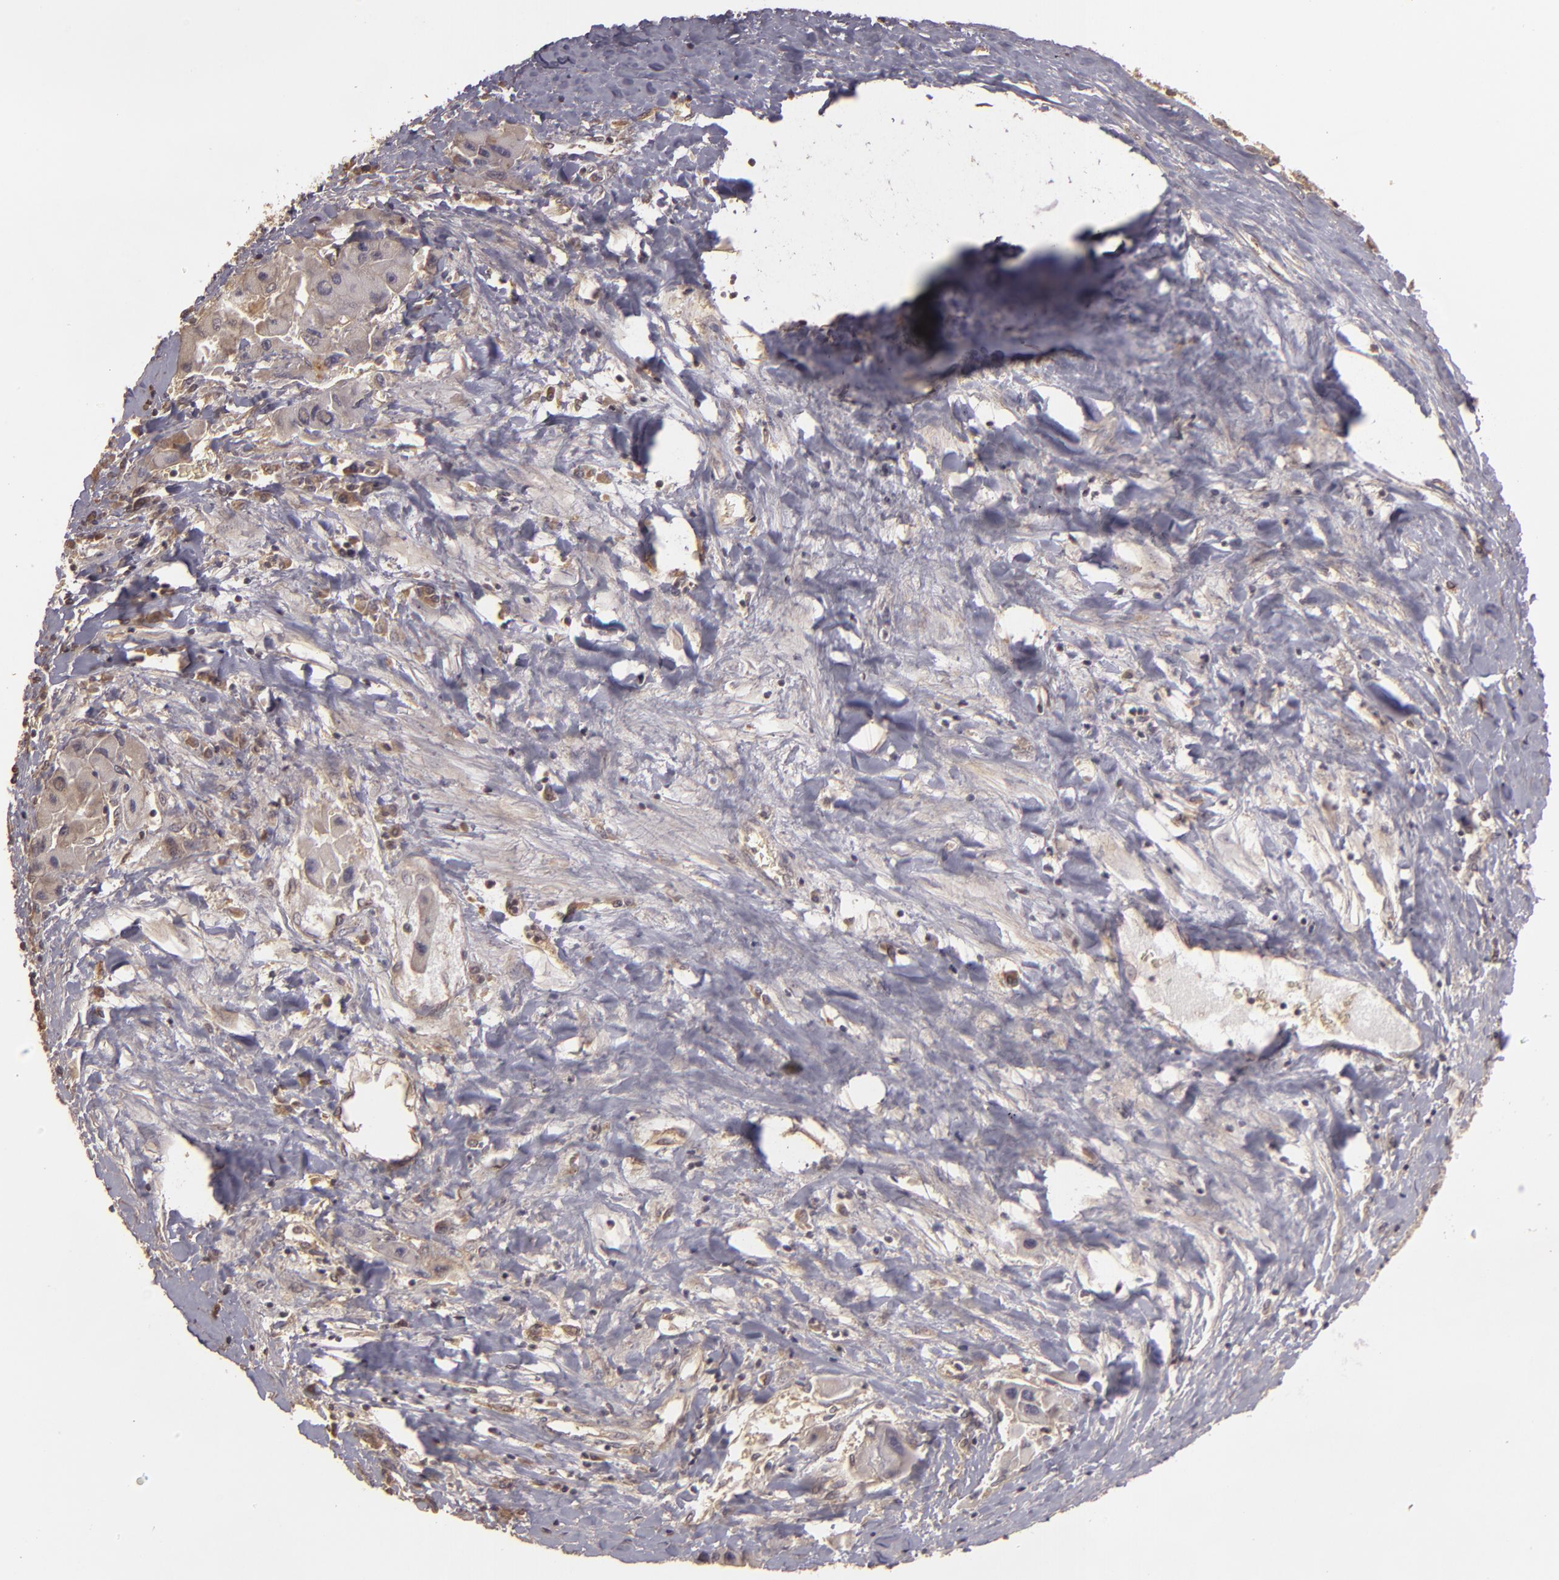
{"staining": {"intensity": "weak", "quantity": ">75%", "location": "cytoplasmic/membranous"}, "tissue": "liver cancer", "cell_type": "Tumor cells", "image_type": "cancer", "snomed": [{"axis": "morphology", "description": "Carcinoma, Hepatocellular, NOS"}, {"axis": "topography", "description": "Liver"}], "caption": "This is a histology image of IHC staining of liver cancer (hepatocellular carcinoma), which shows weak positivity in the cytoplasmic/membranous of tumor cells.", "gene": "HRAS", "patient": {"sex": "male", "age": 24}}